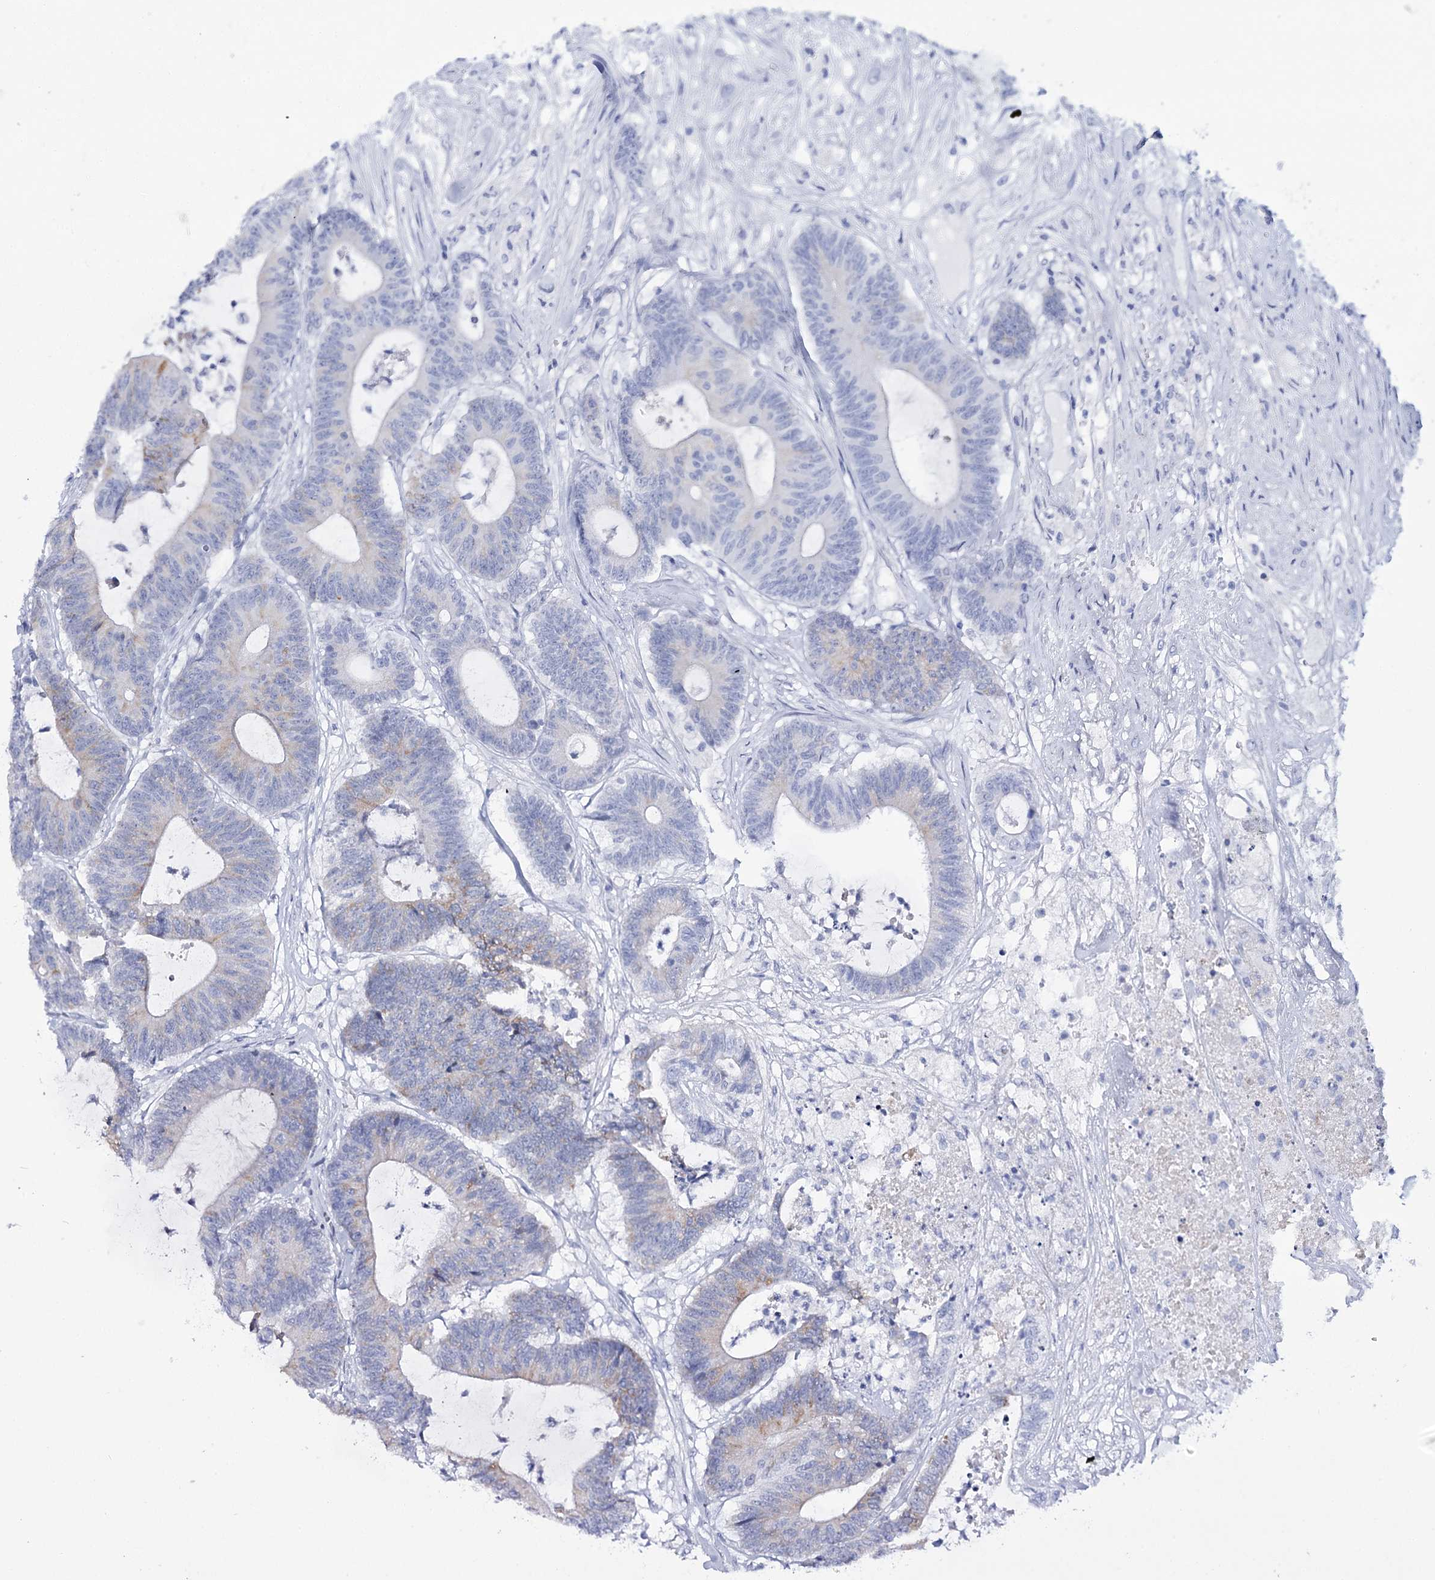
{"staining": {"intensity": "weak", "quantity": "<25%", "location": "cytoplasmic/membranous"}, "tissue": "colorectal cancer", "cell_type": "Tumor cells", "image_type": "cancer", "snomed": [{"axis": "morphology", "description": "Adenocarcinoma, NOS"}, {"axis": "topography", "description": "Colon"}], "caption": "The micrograph demonstrates no staining of tumor cells in colorectal cancer. Nuclei are stained in blue.", "gene": "RNF186", "patient": {"sex": "female", "age": 84}}